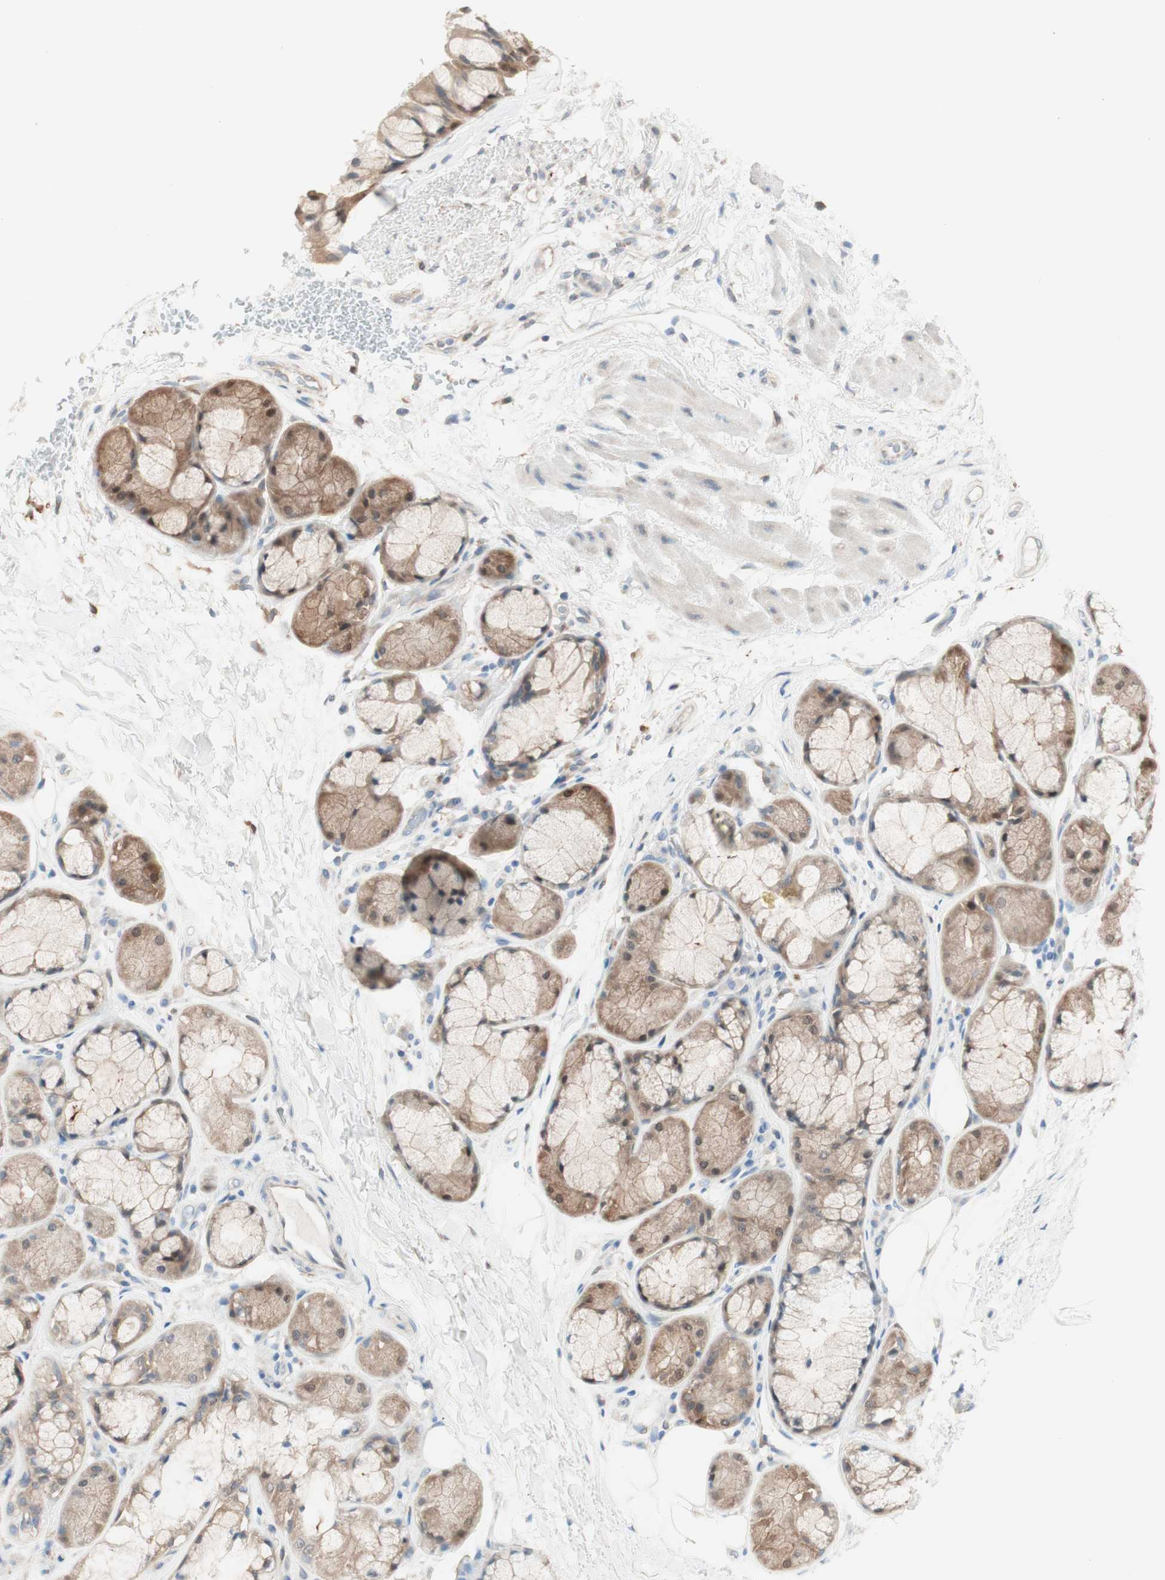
{"staining": {"intensity": "moderate", "quantity": "25%-75%", "location": "cytoplasmic/membranous"}, "tissue": "bronchus", "cell_type": "Respiratory epithelial cells", "image_type": "normal", "snomed": [{"axis": "morphology", "description": "Normal tissue, NOS"}, {"axis": "topography", "description": "Bronchus"}], "caption": "The photomicrograph displays a brown stain indicating the presence of a protein in the cytoplasmic/membranous of respiratory epithelial cells in bronchus. (IHC, brightfield microscopy, high magnification).", "gene": "COMT", "patient": {"sex": "male", "age": 66}}